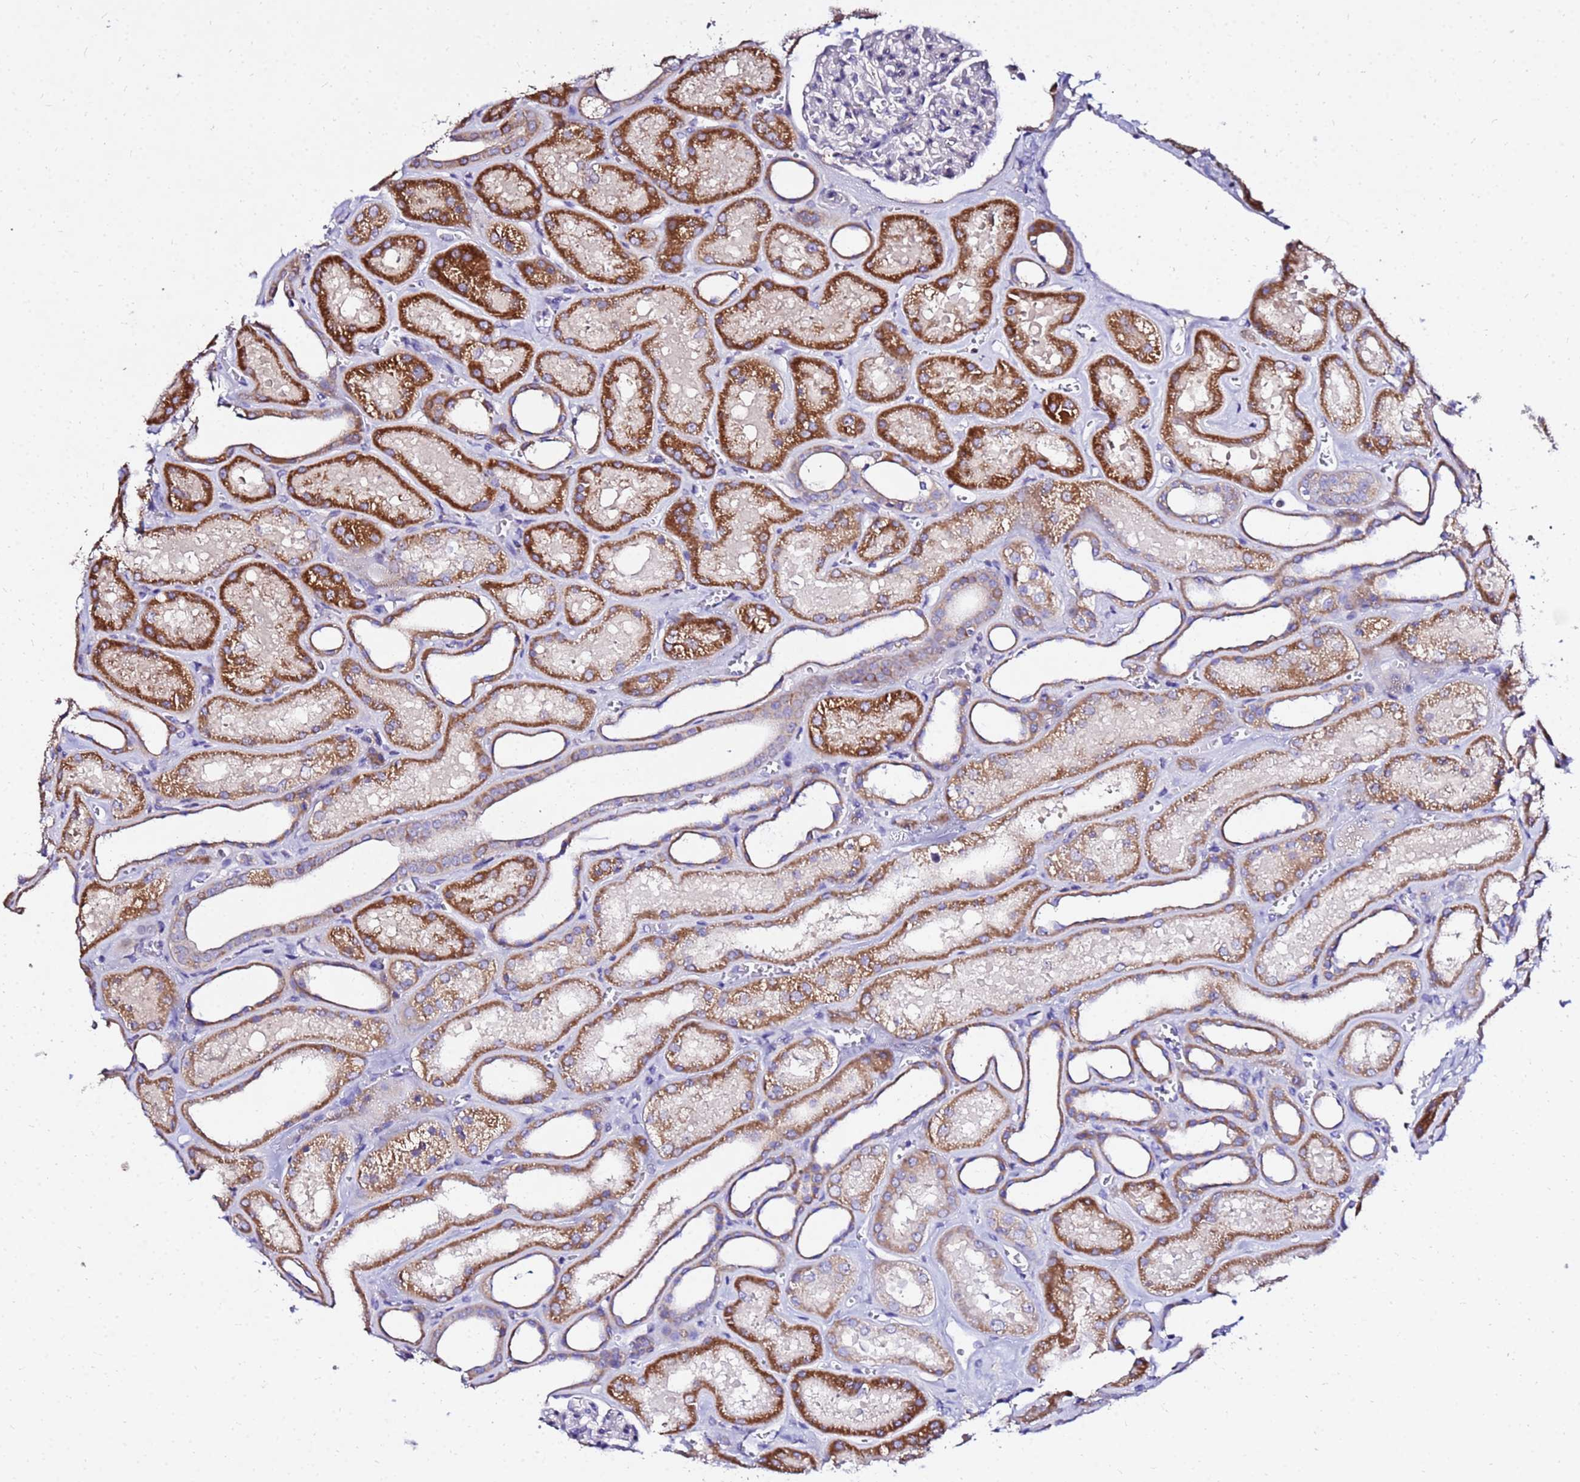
{"staining": {"intensity": "negative", "quantity": "none", "location": "none"}, "tissue": "kidney", "cell_type": "Cells in glomeruli", "image_type": "normal", "snomed": [{"axis": "morphology", "description": "Normal tissue, NOS"}, {"axis": "morphology", "description": "Adenocarcinoma, NOS"}, {"axis": "topography", "description": "Kidney"}], "caption": "The micrograph exhibits no staining of cells in glomeruli in benign kidney. (Immunohistochemistry, brightfield microscopy, high magnification).", "gene": "COX14", "patient": {"sex": "female", "age": 68}}